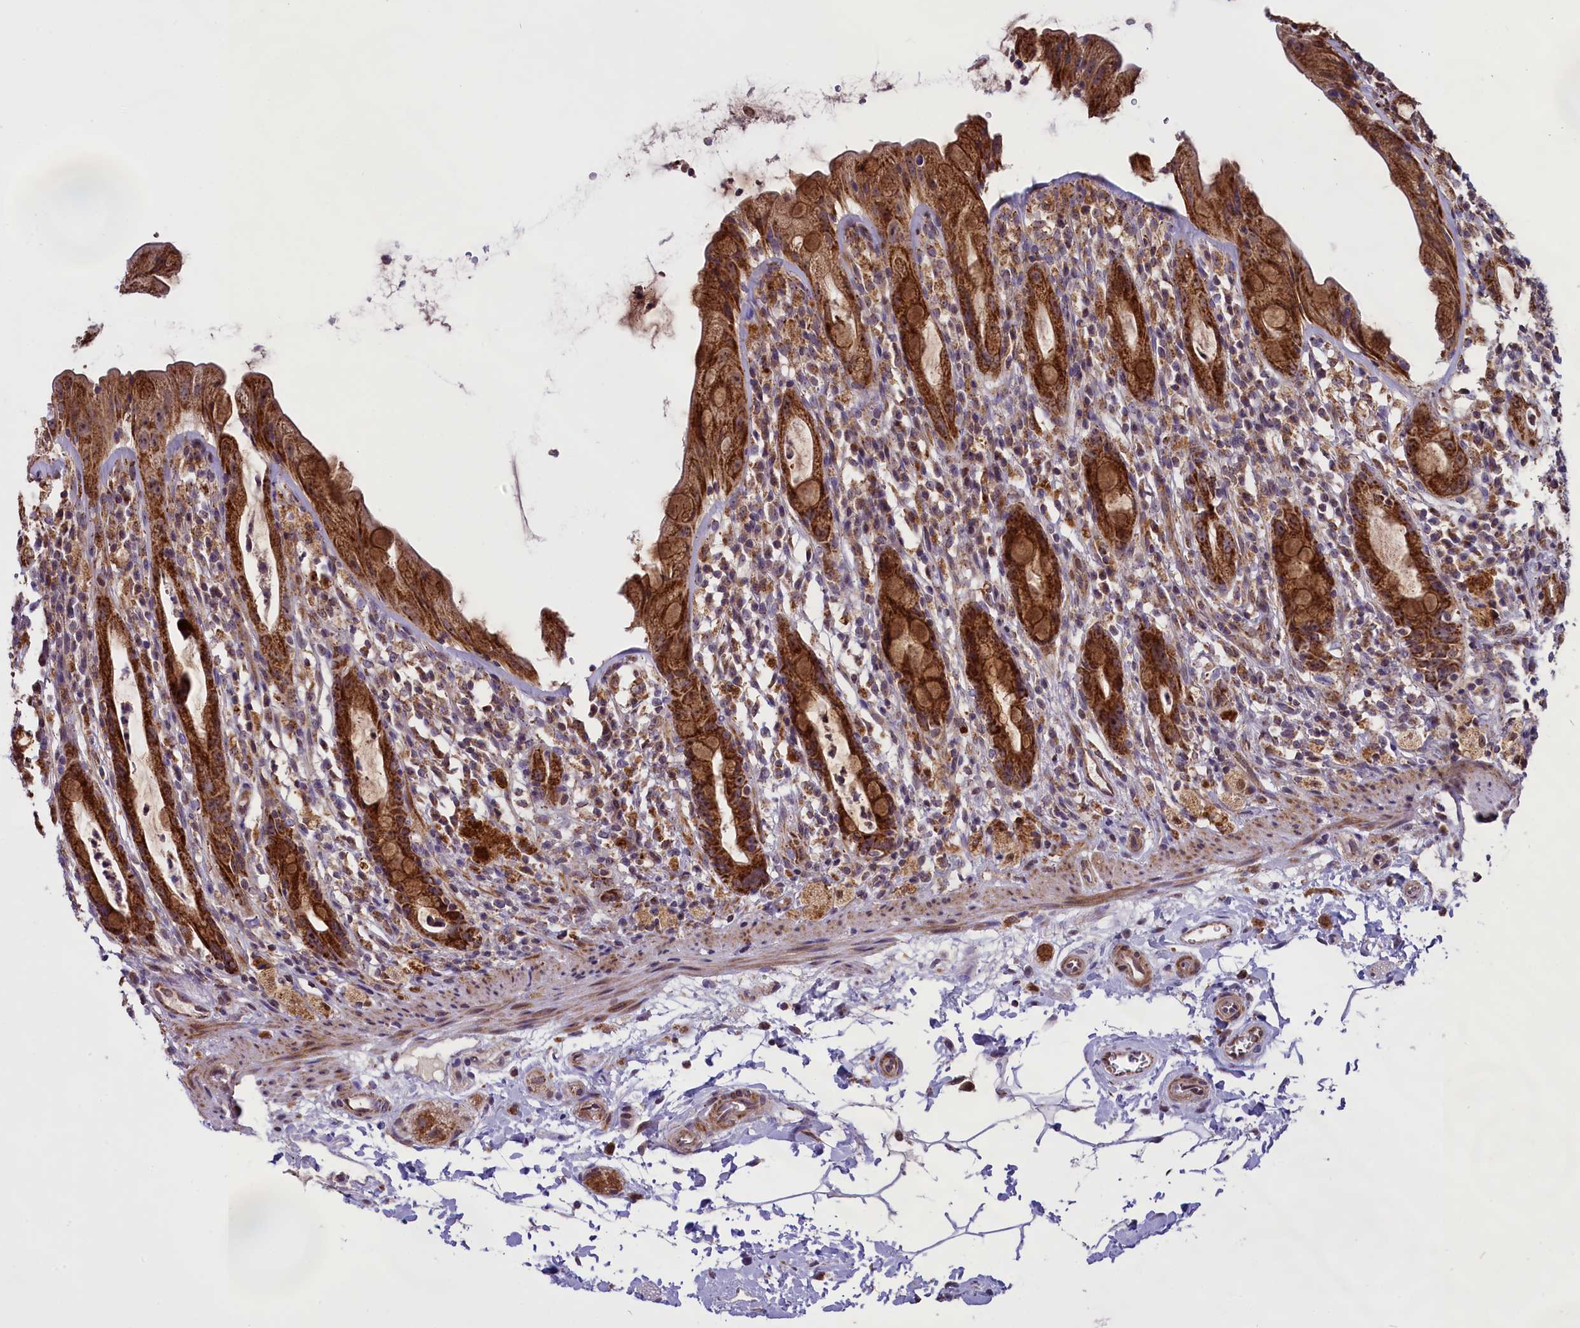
{"staining": {"intensity": "strong", "quantity": ">75%", "location": "cytoplasmic/membranous"}, "tissue": "rectum", "cell_type": "Glandular cells", "image_type": "normal", "snomed": [{"axis": "morphology", "description": "Normal tissue, NOS"}, {"axis": "topography", "description": "Rectum"}], "caption": "Approximately >75% of glandular cells in normal human rectum demonstrate strong cytoplasmic/membranous protein positivity as visualized by brown immunohistochemical staining.", "gene": "GLRX5", "patient": {"sex": "male", "age": 44}}